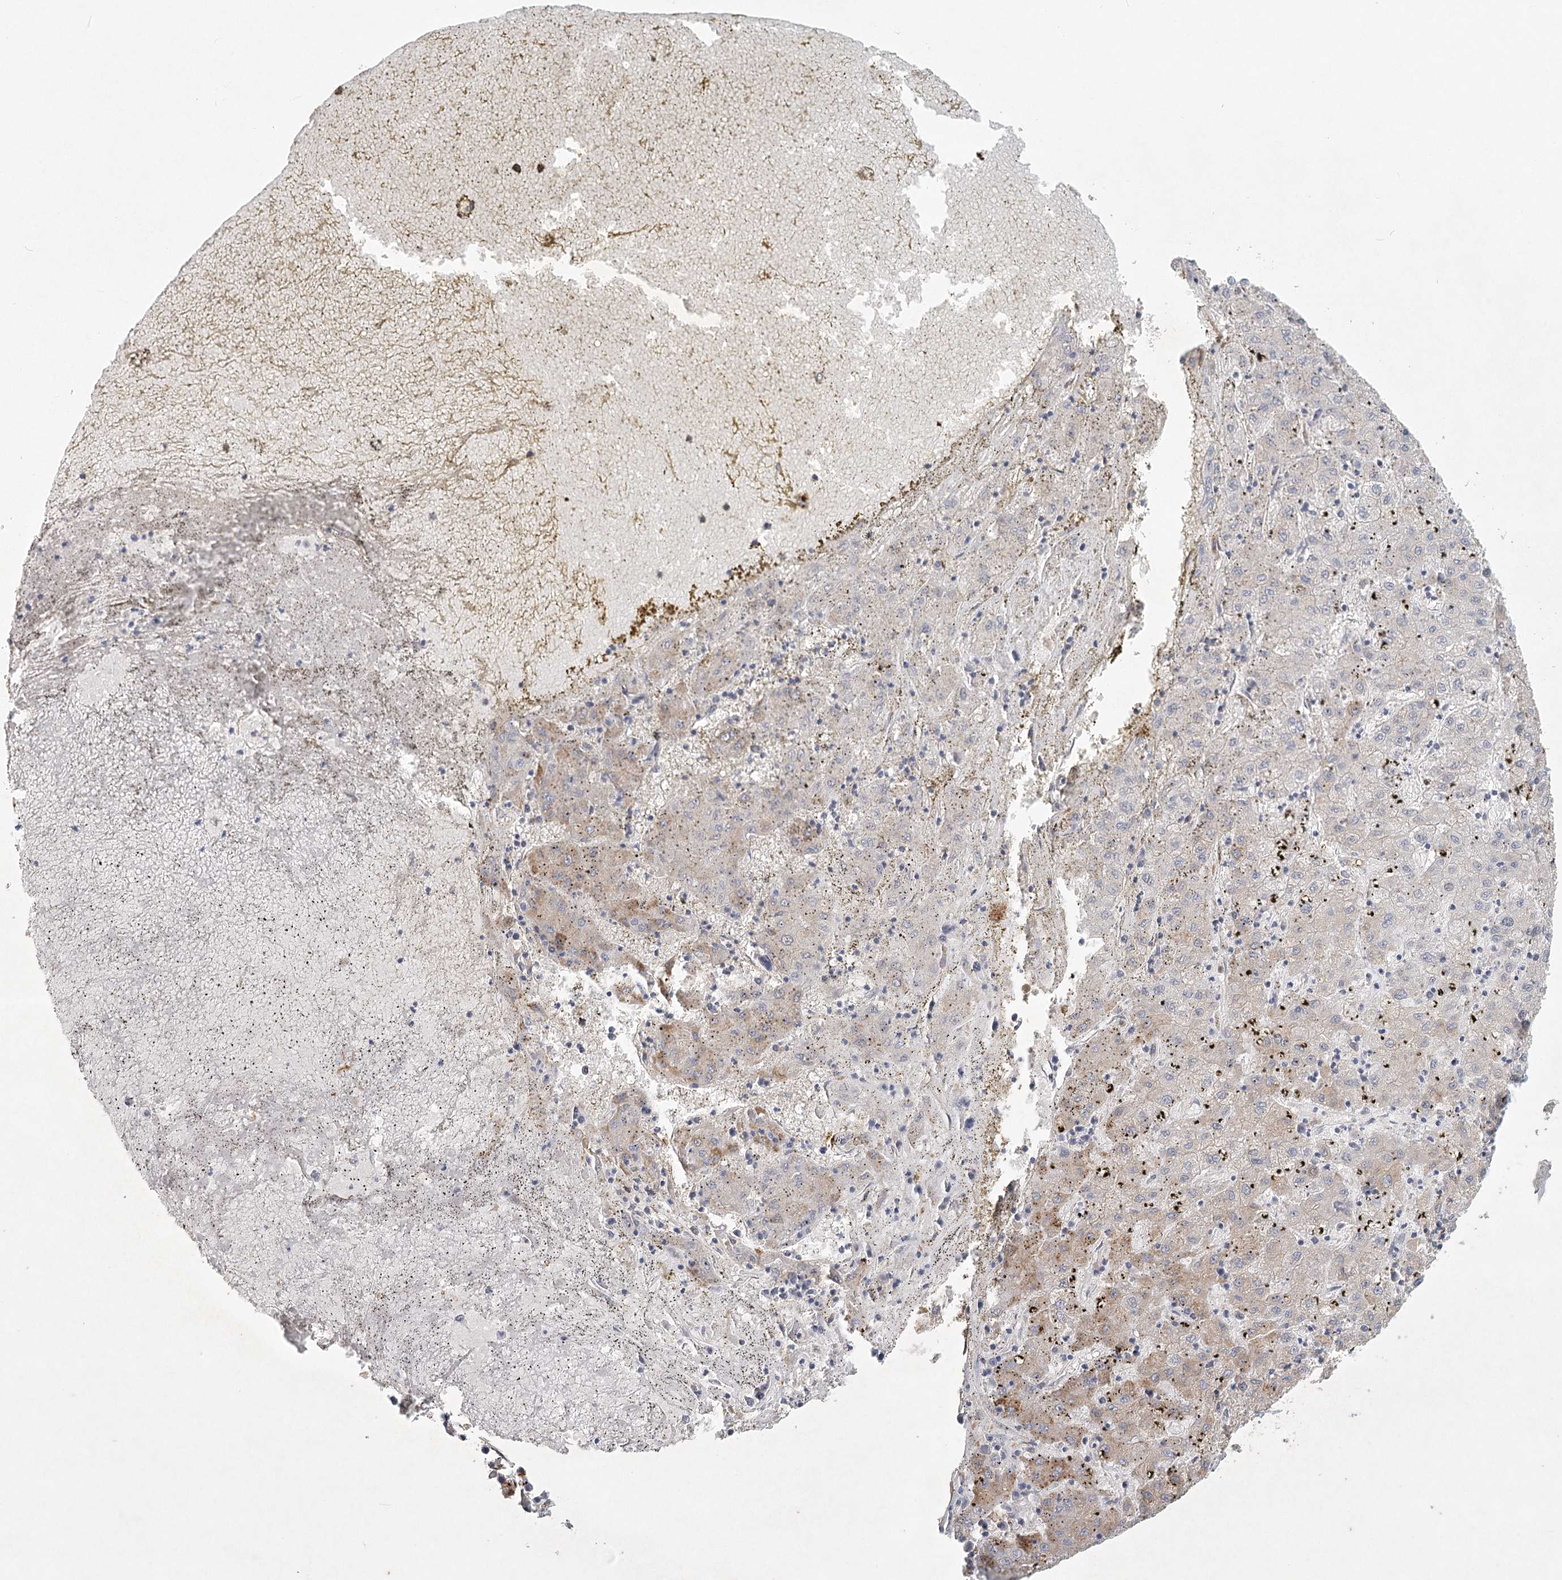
{"staining": {"intensity": "moderate", "quantity": "<25%", "location": "cytoplasmic/membranous"}, "tissue": "liver cancer", "cell_type": "Tumor cells", "image_type": "cancer", "snomed": [{"axis": "morphology", "description": "Carcinoma, Hepatocellular, NOS"}, {"axis": "topography", "description": "Liver"}], "caption": "IHC of liver hepatocellular carcinoma demonstrates low levels of moderate cytoplasmic/membranous staining in approximately <25% of tumor cells. The staining was performed using DAB, with brown indicating positive protein expression. Nuclei are stained blue with hematoxylin.", "gene": "INPP4B", "patient": {"sex": "male", "age": 72}}